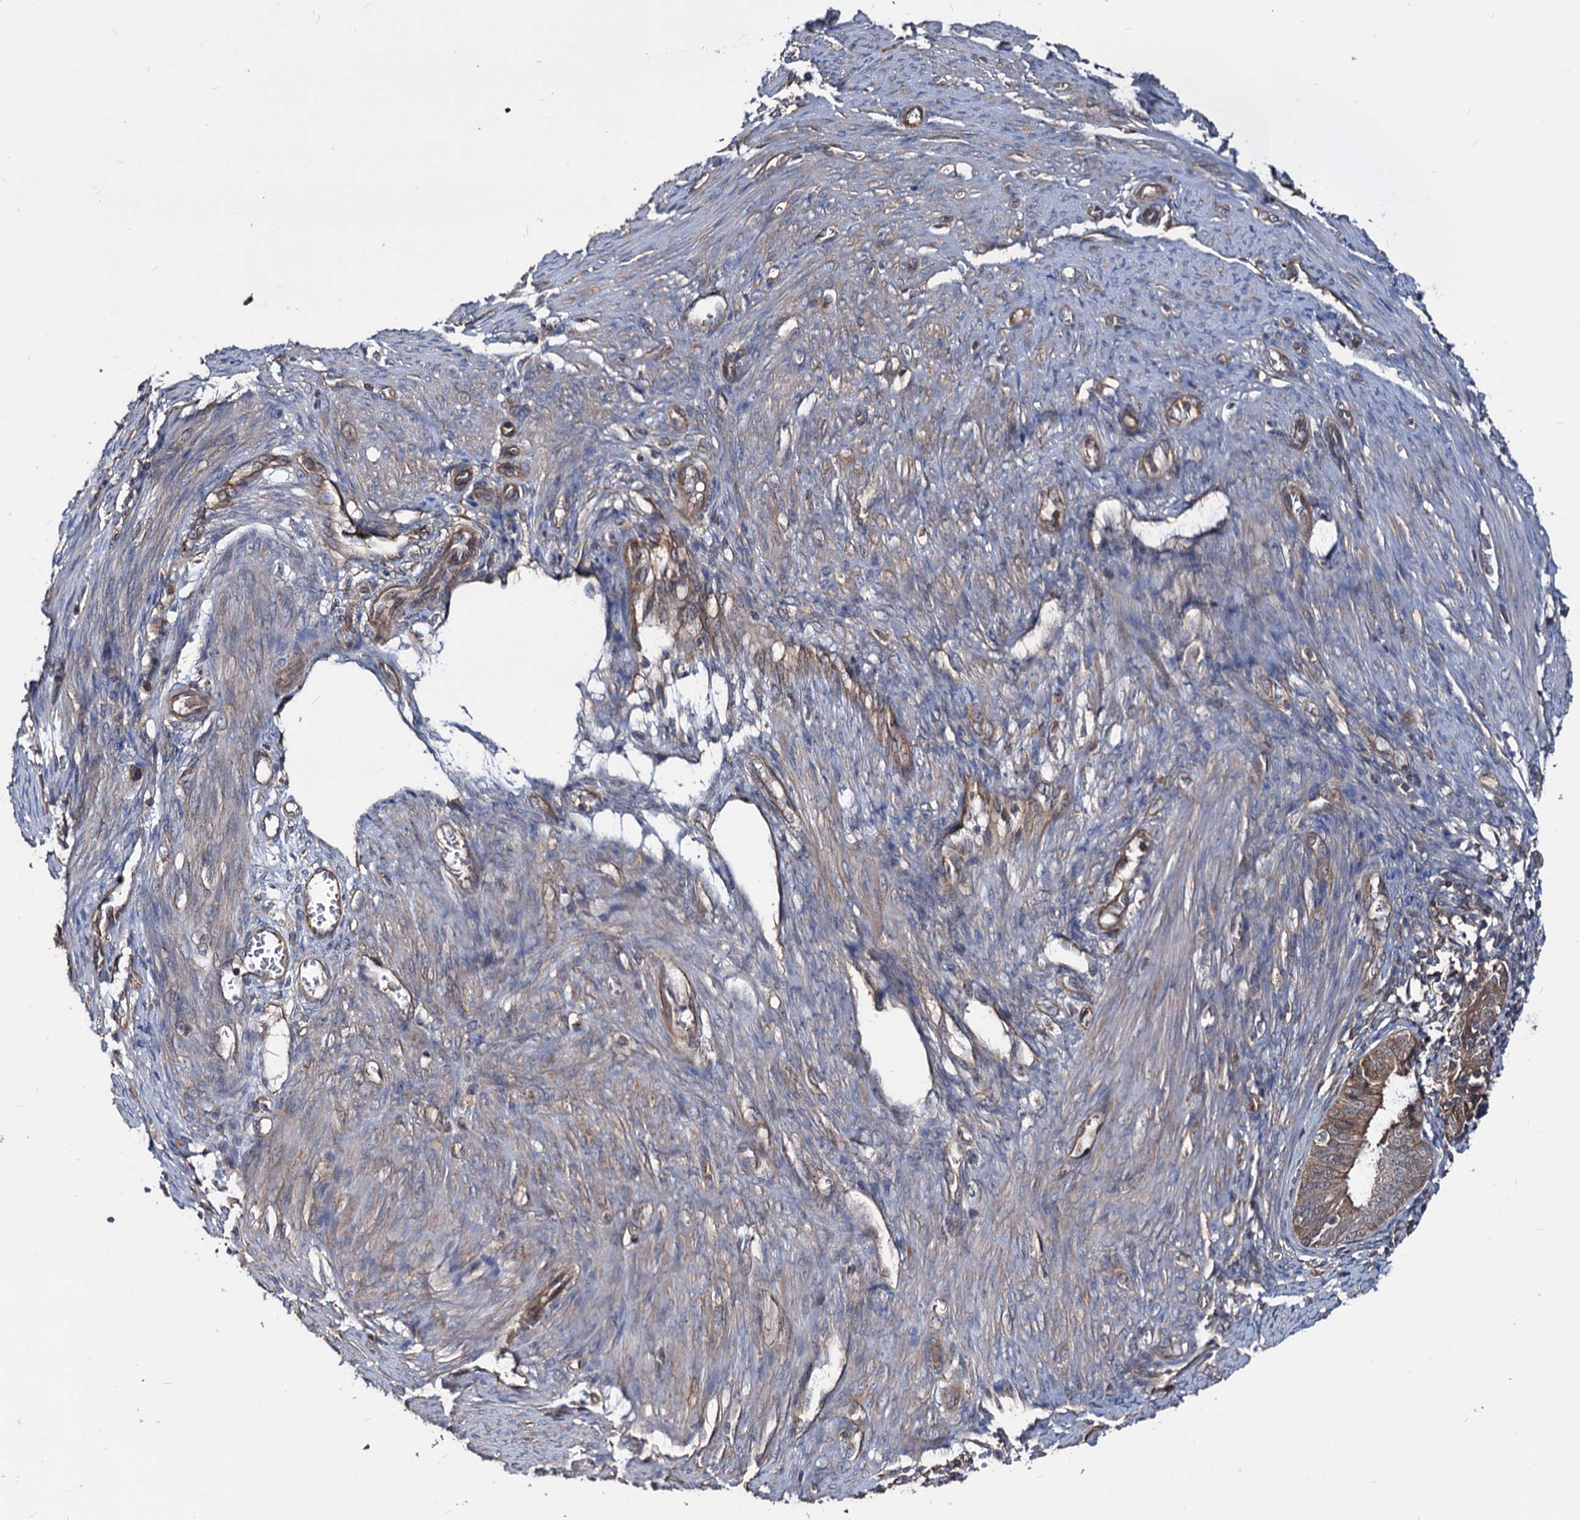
{"staining": {"intensity": "moderate", "quantity": ">75%", "location": "cytoplasmic/membranous"}, "tissue": "endometrial cancer", "cell_type": "Tumor cells", "image_type": "cancer", "snomed": [{"axis": "morphology", "description": "Adenocarcinoma, NOS"}, {"axis": "topography", "description": "Endometrium"}], "caption": "The image reveals staining of endometrial adenocarcinoma, revealing moderate cytoplasmic/membranous protein positivity (brown color) within tumor cells.", "gene": "IDI1", "patient": {"sex": "female", "age": 51}}